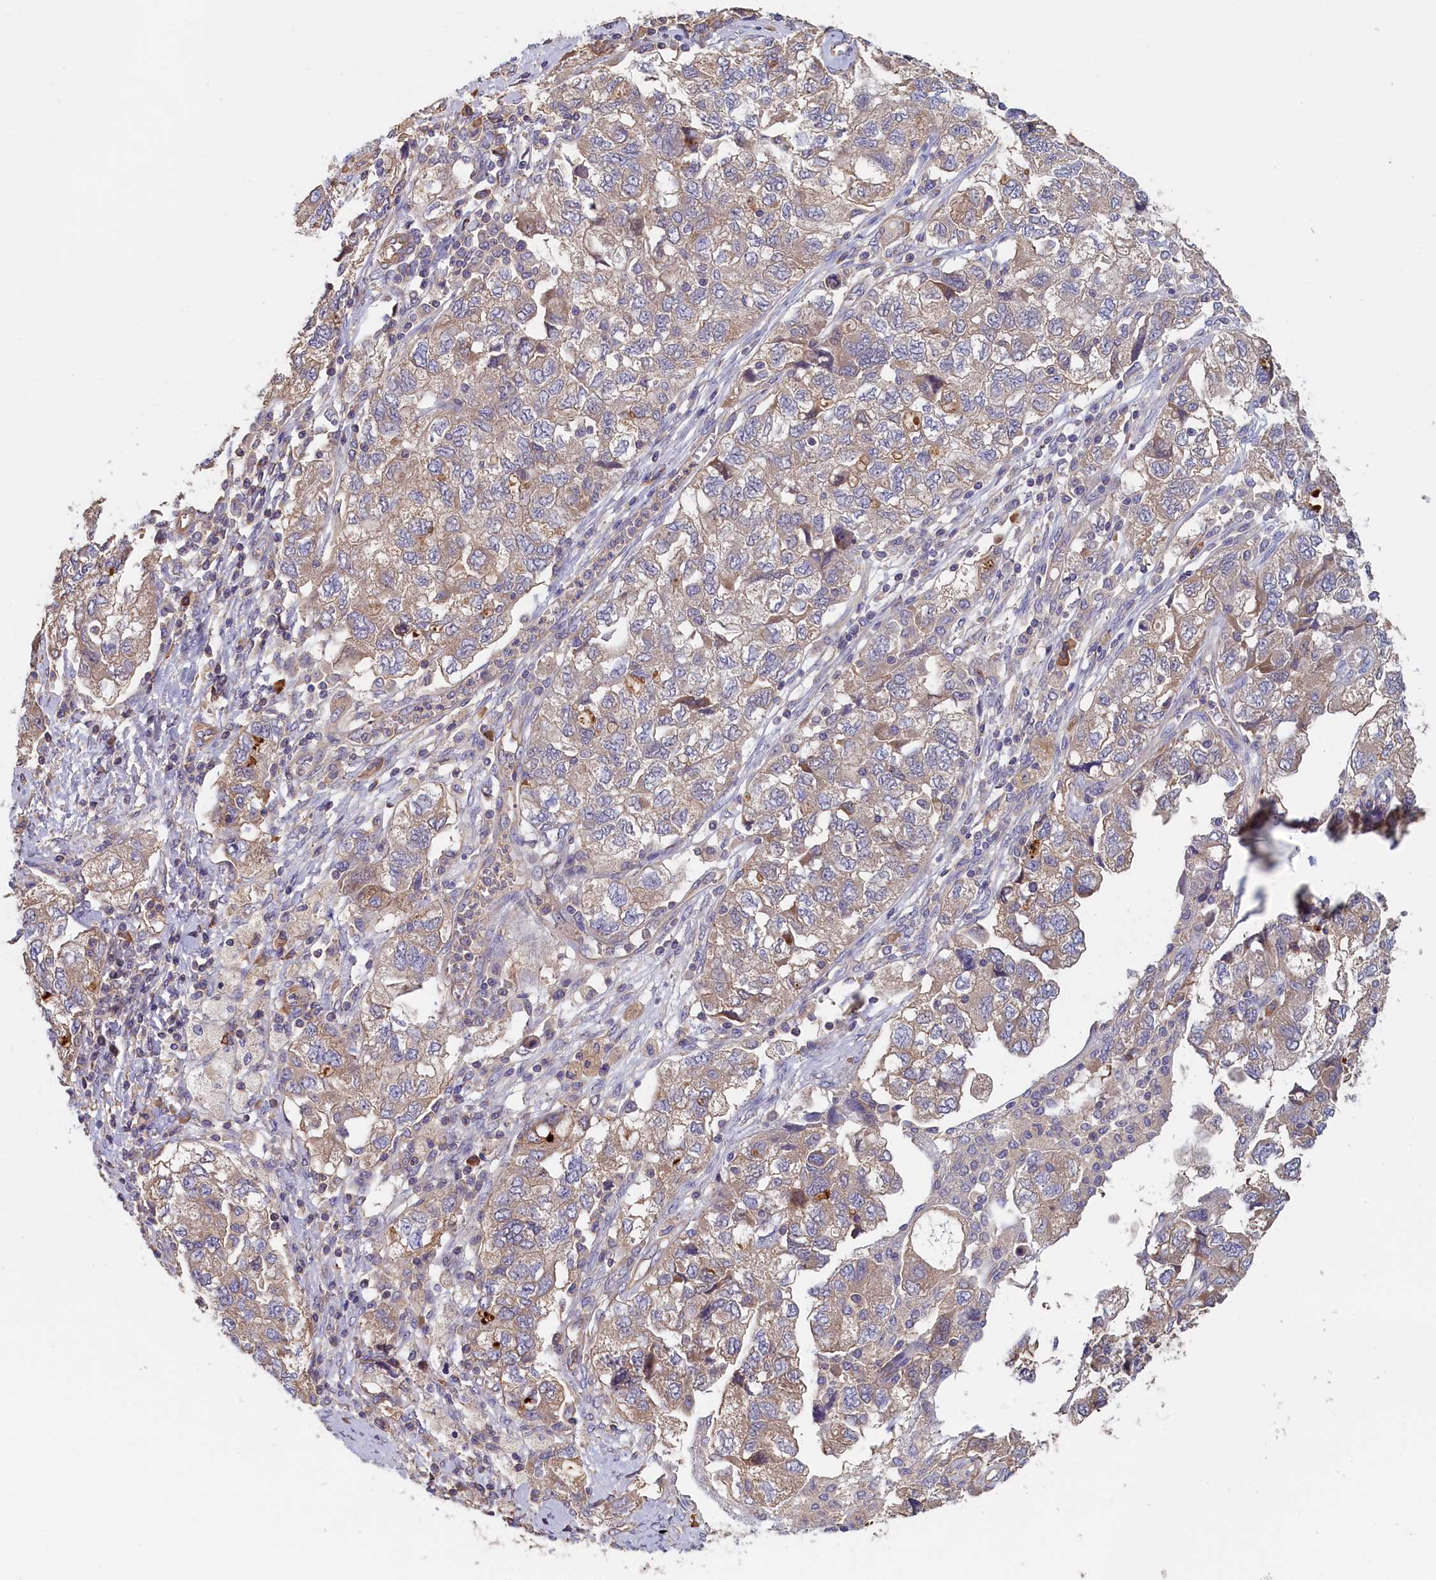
{"staining": {"intensity": "moderate", "quantity": ">75%", "location": "cytoplasmic/membranous"}, "tissue": "ovarian cancer", "cell_type": "Tumor cells", "image_type": "cancer", "snomed": [{"axis": "morphology", "description": "Carcinoma, NOS"}, {"axis": "morphology", "description": "Cystadenocarcinoma, serous, NOS"}, {"axis": "topography", "description": "Ovary"}], "caption": "The image displays a brown stain indicating the presence of a protein in the cytoplasmic/membranous of tumor cells in ovarian cancer (serous cystadenocarcinoma).", "gene": "ANKRD2", "patient": {"sex": "female", "age": 69}}